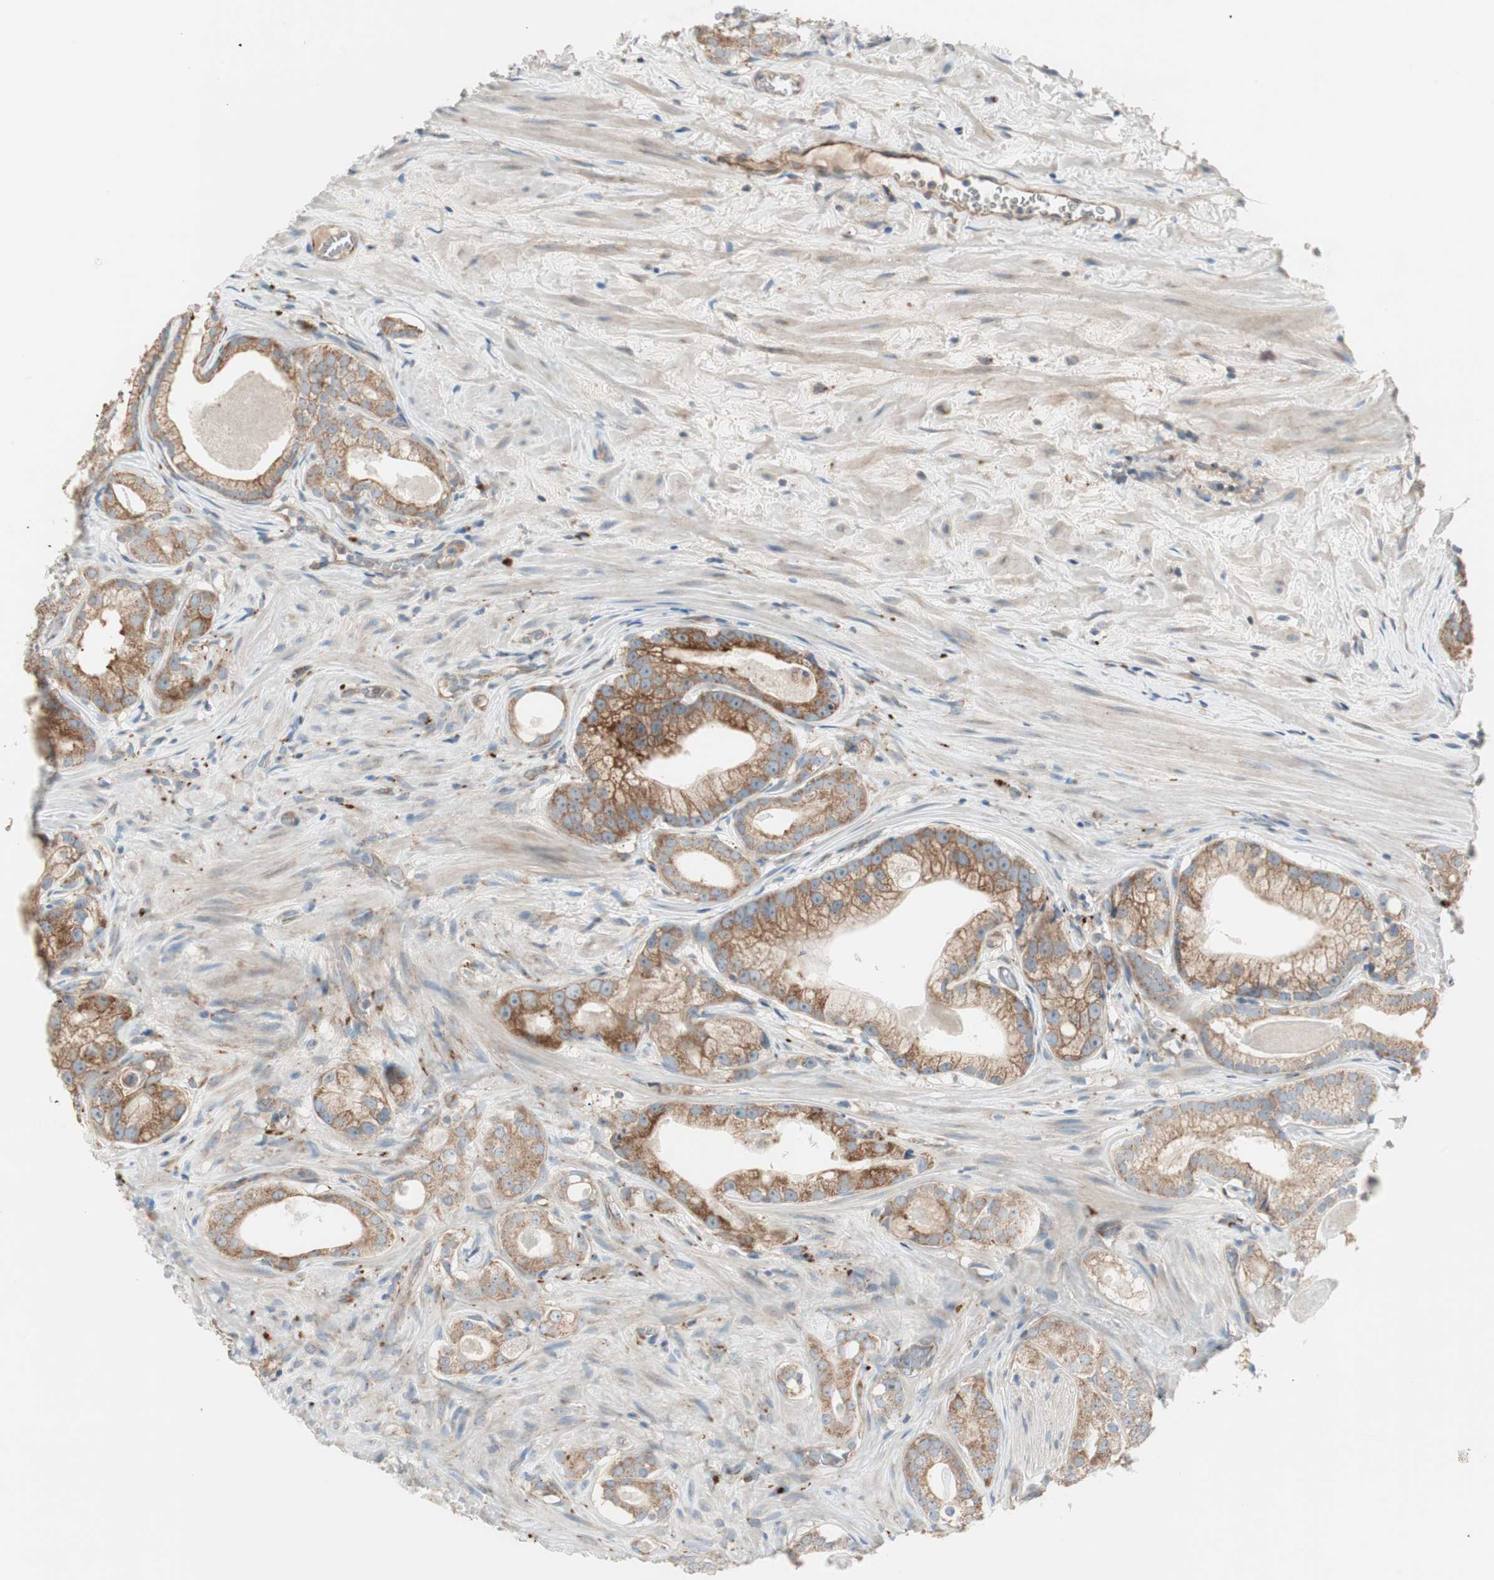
{"staining": {"intensity": "moderate", "quantity": ">75%", "location": "cytoplasmic/membranous"}, "tissue": "prostate cancer", "cell_type": "Tumor cells", "image_type": "cancer", "snomed": [{"axis": "morphology", "description": "Adenocarcinoma, Low grade"}, {"axis": "topography", "description": "Prostate"}], "caption": "This histopathology image reveals immunohistochemistry staining of human prostate adenocarcinoma (low-grade), with medium moderate cytoplasmic/membranous positivity in about >75% of tumor cells.", "gene": "RPL23", "patient": {"sex": "male", "age": 59}}